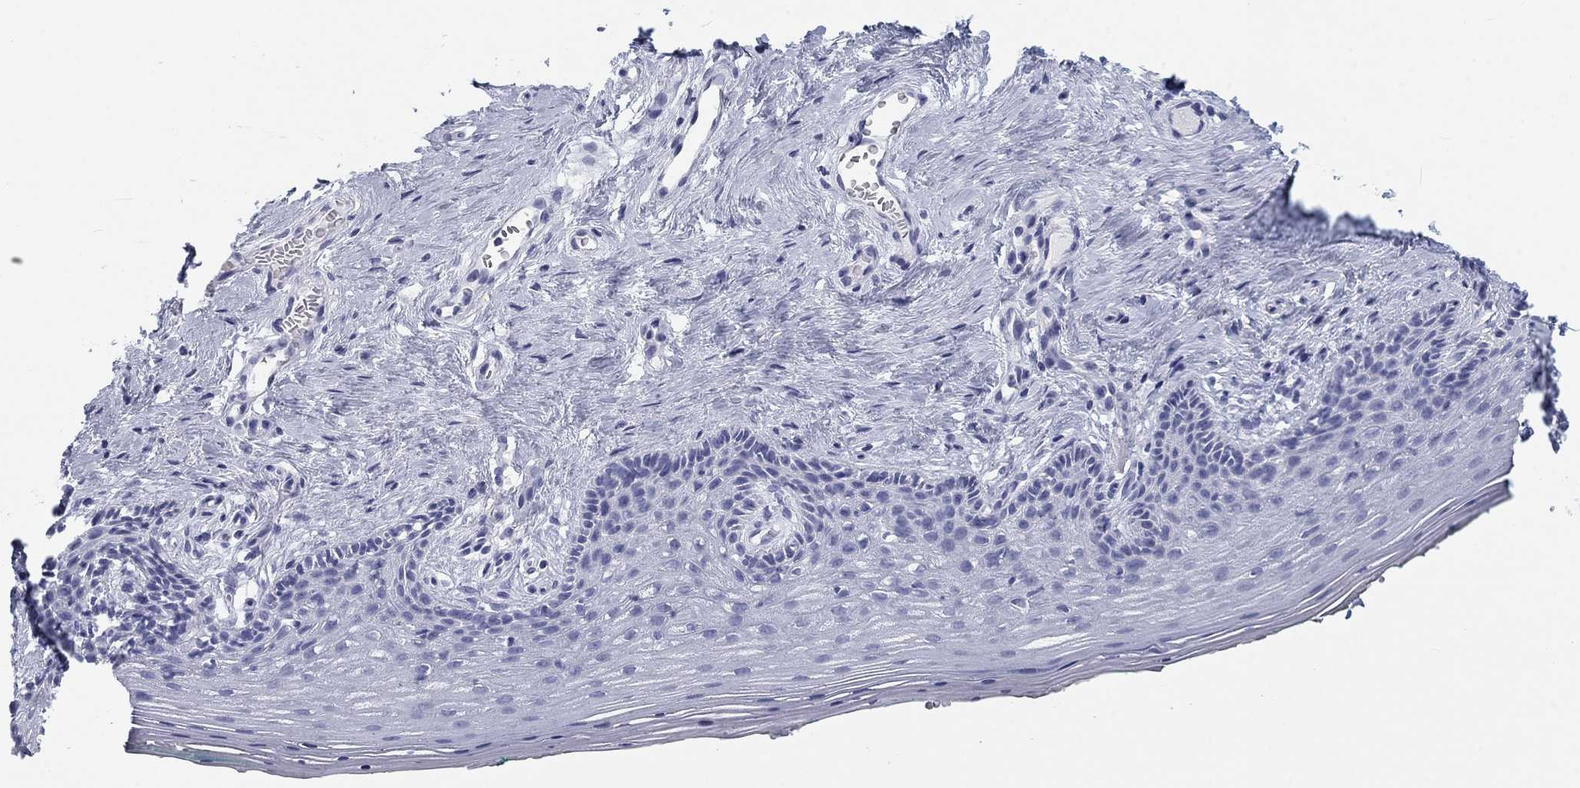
{"staining": {"intensity": "negative", "quantity": "none", "location": "none"}, "tissue": "vagina", "cell_type": "Squamous epithelial cells", "image_type": "normal", "snomed": [{"axis": "morphology", "description": "Normal tissue, NOS"}, {"axis": "topography", "description": "Vagina"}], "caption": "DAB immunohistochemical staining of normal vagina displays no significant staining in squamous epithelial cells. (Brightfield microscopy of DAB IHC at high magnification).", "gene": "CALB1", "patient": {"sex": "female", "age": 45}}